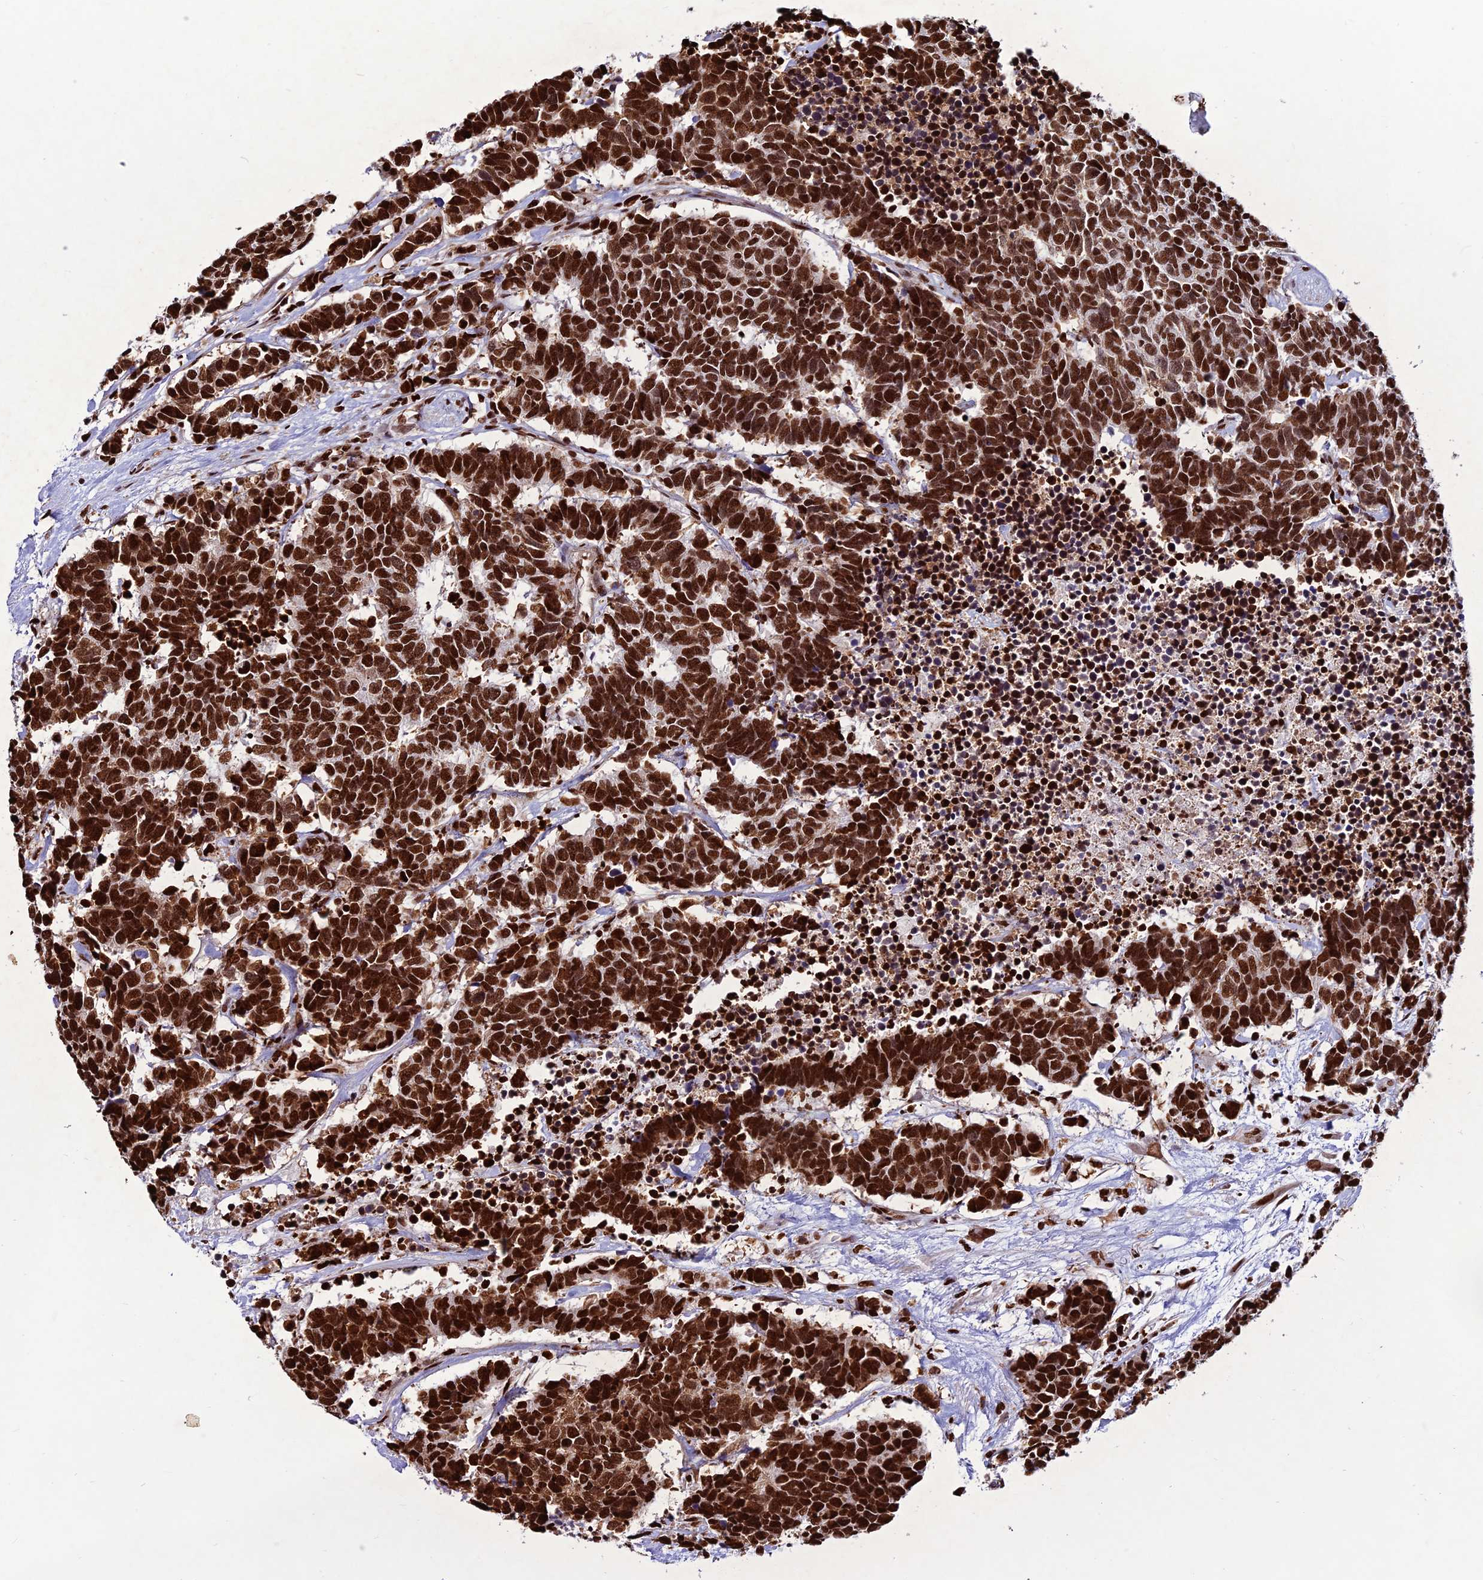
{"staining": {"intensity": "strong", "quantity": ">75%", "location": "nuclear"}, "tissue": "carcinoid", "cell_type": "Tumor cells", "image_type": "cancer", "snomed": [{"axis": "morphology", "description": "Carcinoma, NOS"}, {"axis": "morphology", "description": "Carcinoid, malignant, NOS"}, {"axis": "topography", "description": "Urinary bladder"}], "caption": "Immunohistochemistry (DAB) staining of carcinoma demonstrates strong nuclear protein positivity in about >75% of tumor cells.", "gene": "INO80E", "patient": {"sex": "male", "age": 57}}